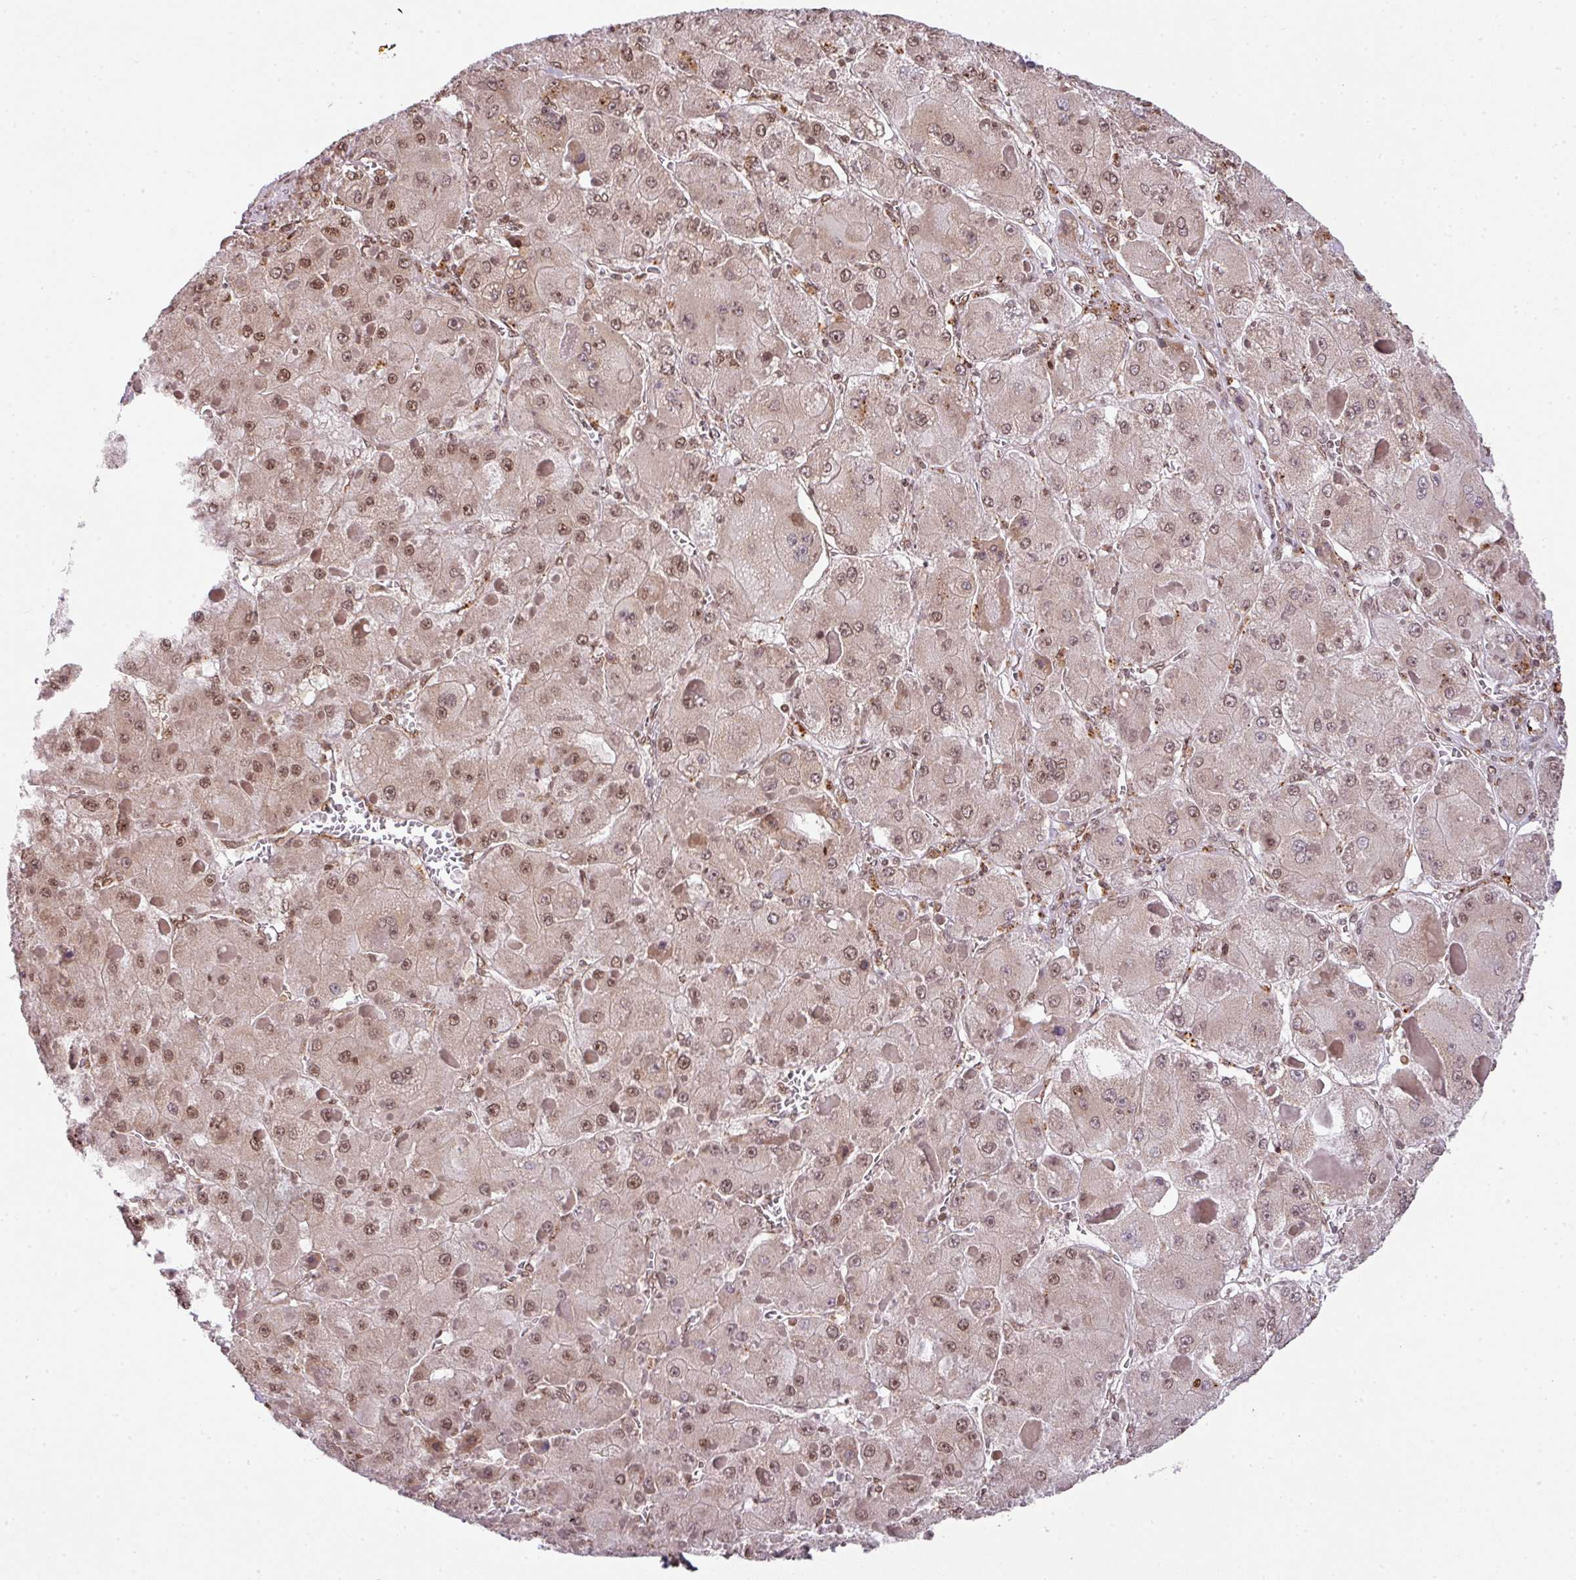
{"staining": {"intensity": "moderate", "quantity": ">75%", "location": "nuclear"}, "tissue": "liver cancer", "cell_type": "Tumor cells", "image_type": "cancer", "snomed": [{"axis": "morphology", "description": "Carcinoma, Hepatocellular, NOS"}, {"axis": "topography", "description": "Liver"}], "caption": "Moderate nuclear positivity for a protein is appreciated in about >75% of tumor cells of liver cancer (hepatocellular carcinoma) using immunohistochemistry.", "gene": "PLK1", "patient": {"sex": "female", "age": 73}}